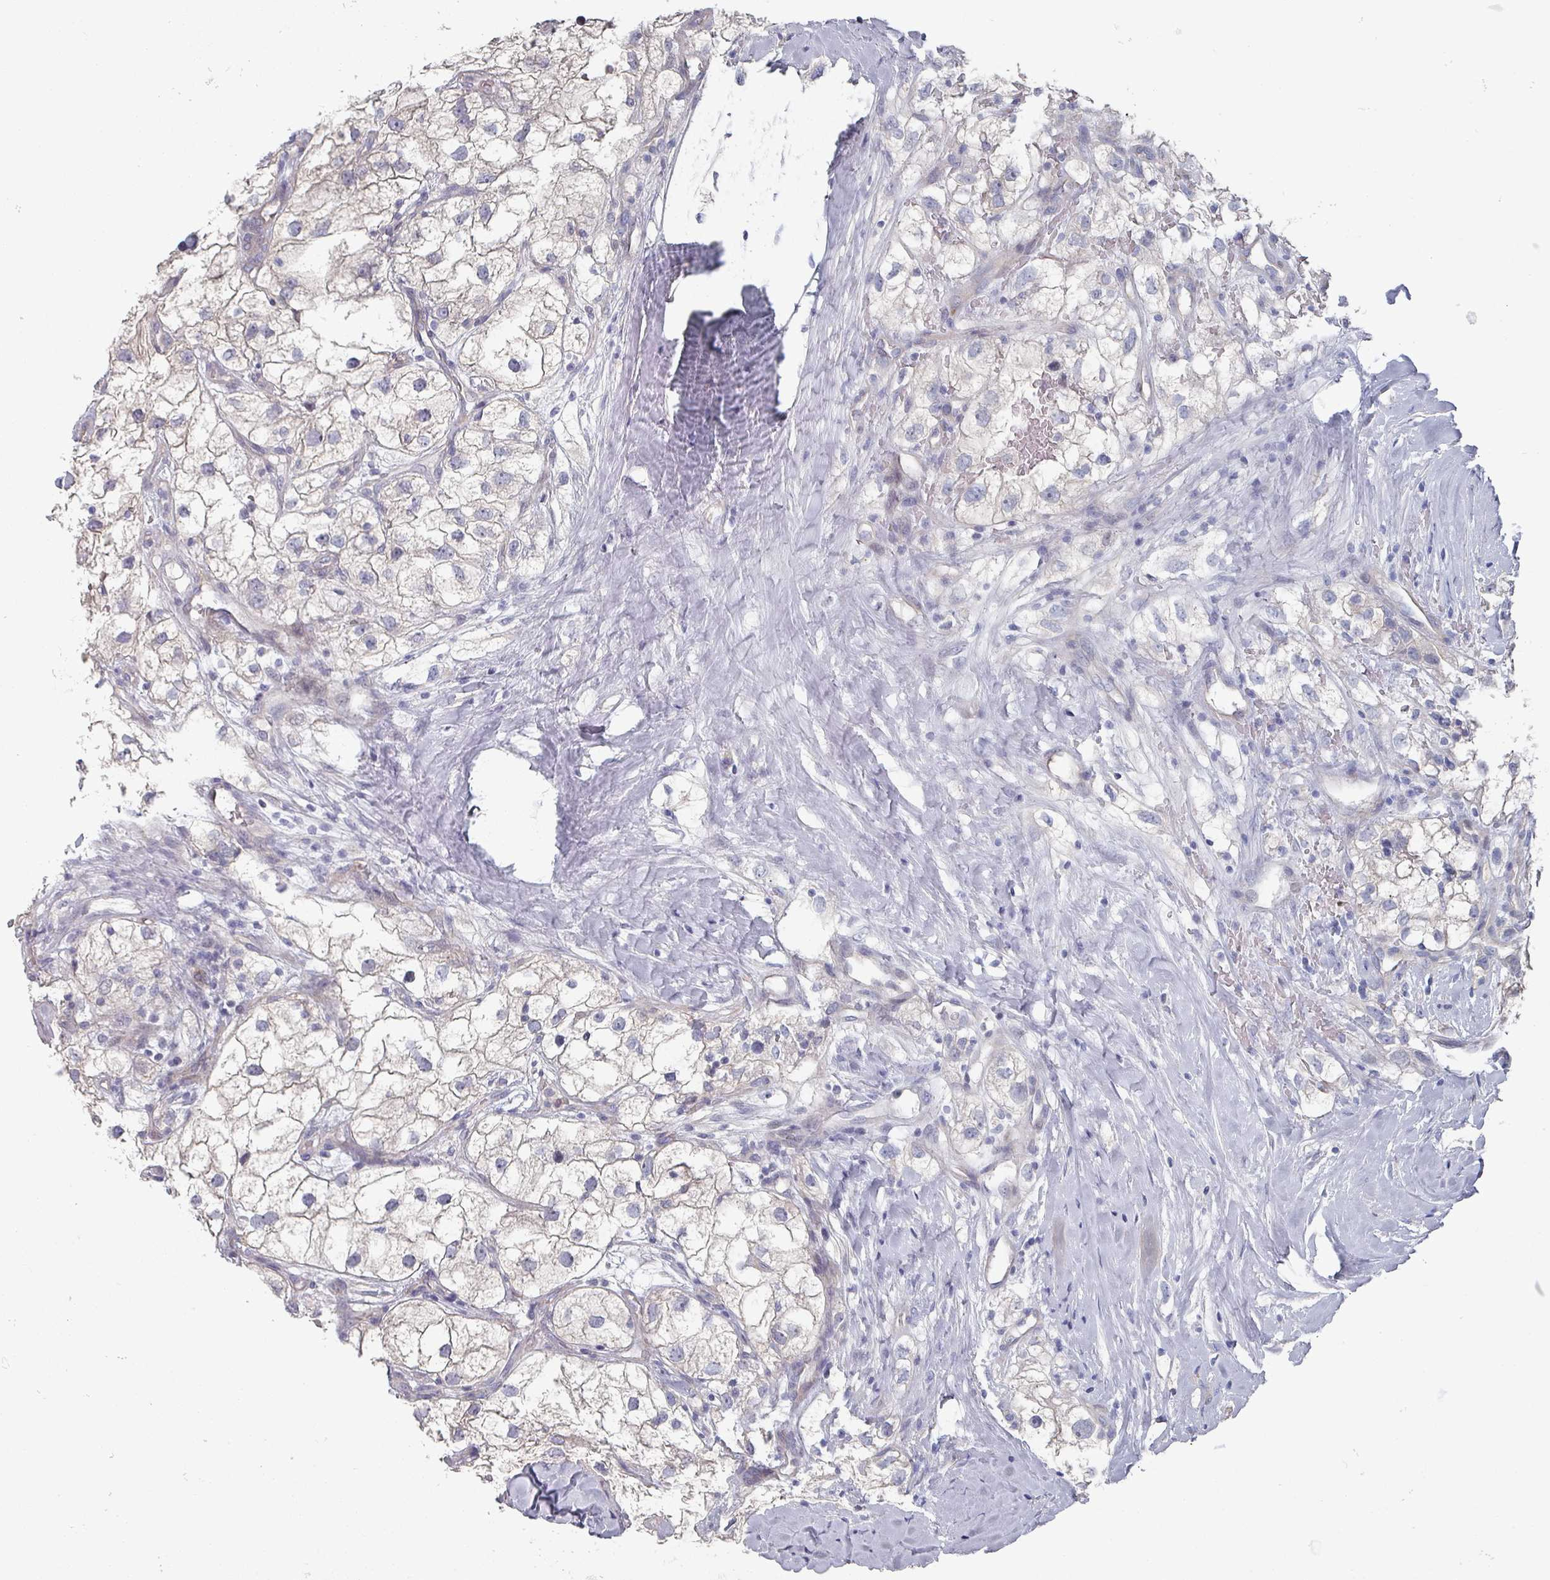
{"staining": {"intensity": "negative", "quantity": "none", "location": "none"}, "tissue": "renal cancer", "cell_type": "Tumor cells", "image_type": "cancer", "snomed": [{"axis": "morphology", "description": "Adenocarcinoma, NOS"}, {"axis": "topography", "description": "Kidney"}], "caption": "Tumor cells are negative for brown protein staining in renal adenocarcinoma. The staining was performed using DAB to visualize the protein expression in brown, while the nuclei were stained in blue with hematoxylin (Magnification: 20x).", "gene": "EFL1", "patient": {"sex": "male", "age": 59}}